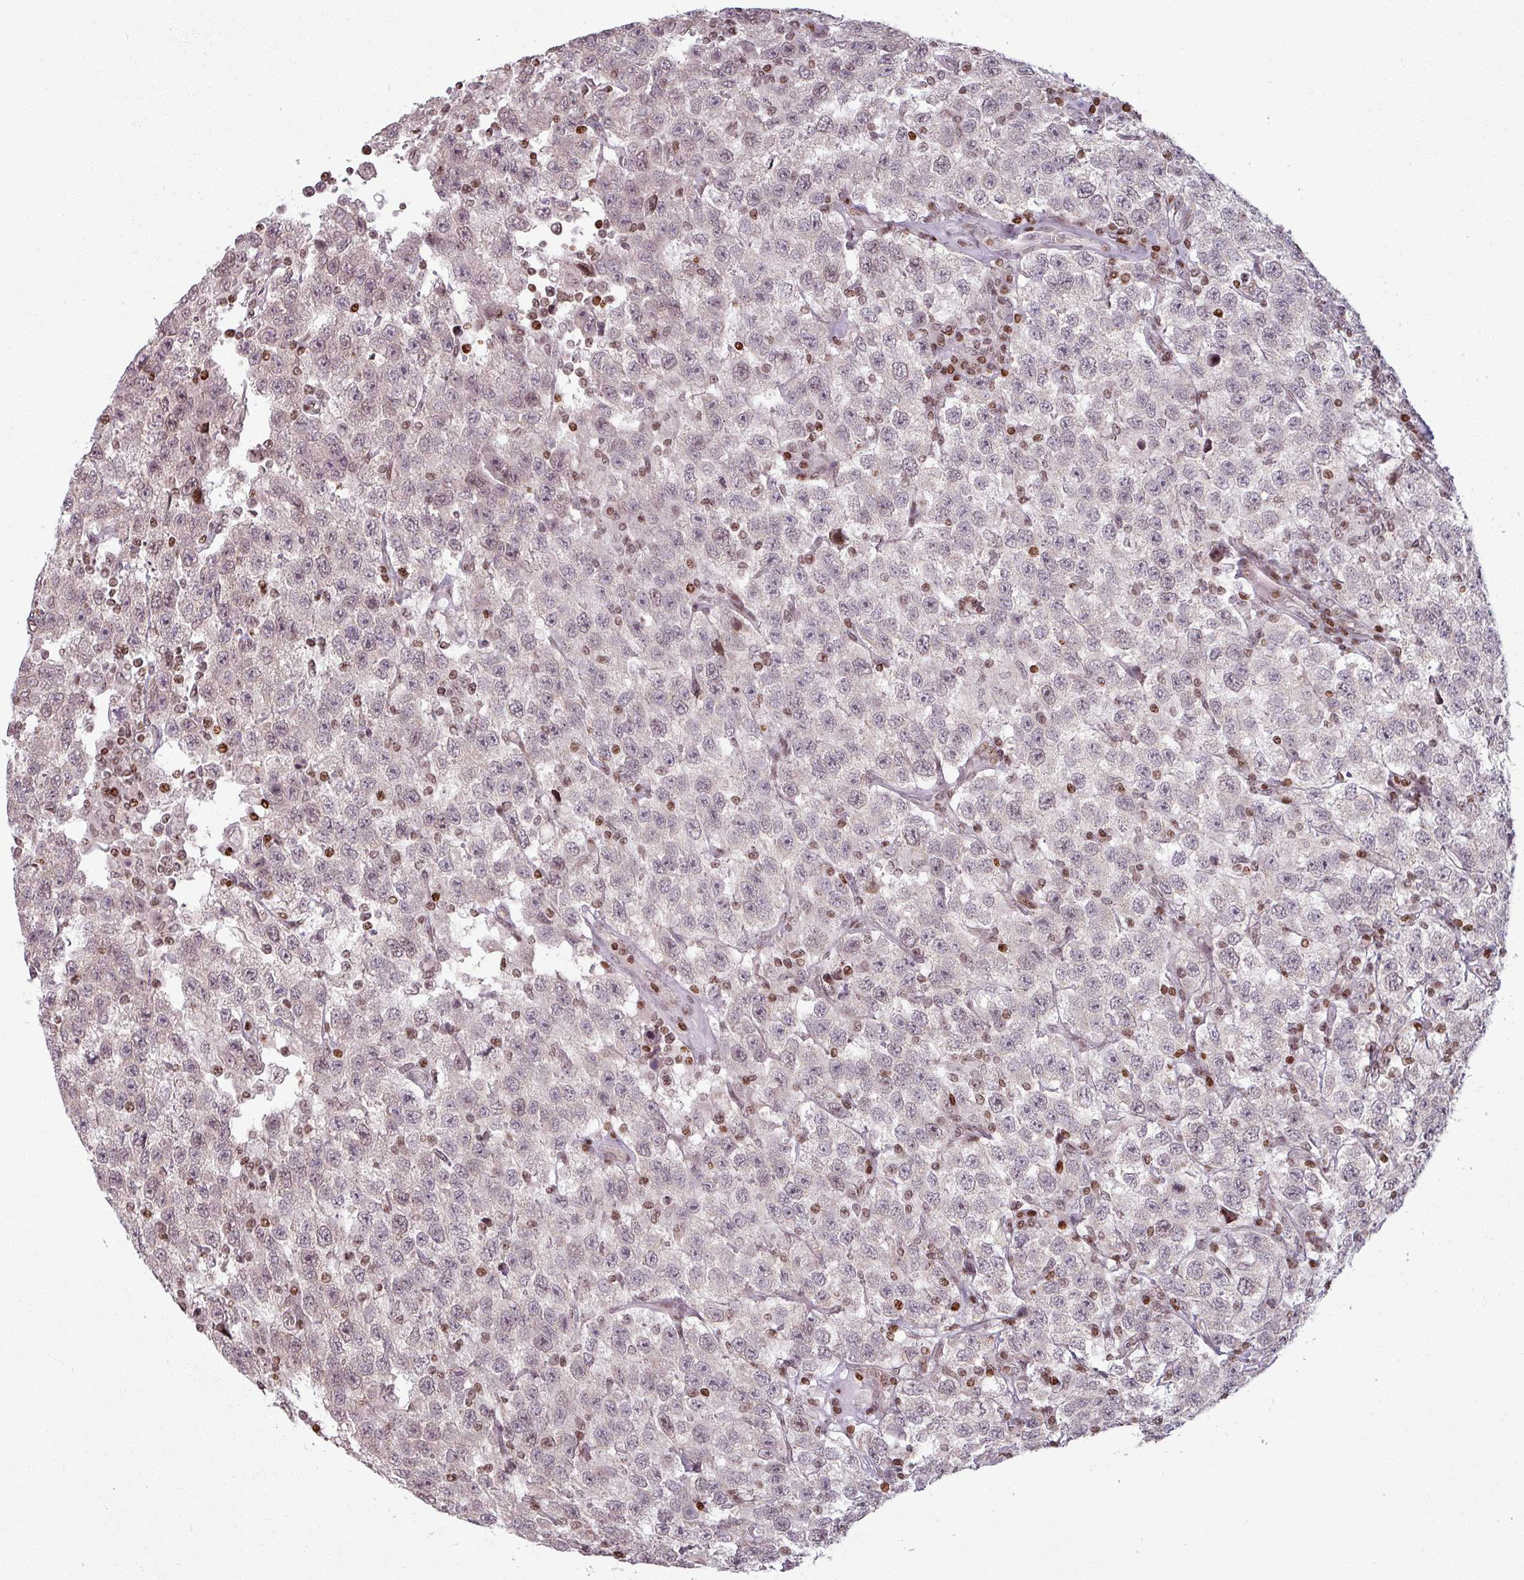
{"staining": {"intensity": "weak", "quantity": "25%-75%", "location": "nuclear"}, "tissue": "testis cancer", "cell_type": "Tumor cells", "image_type": "cancer", "snomed": [{"axis": "morphology", "description": "Seminoma, NOS"}, {"axis": "topography", "description": "Testis"}], "caption": "Protein staining of testis cancer (seminoma) tissue demonstrates weak nuclear expression in approximately 25%-75% of tumor cells.", "gene": "NCOR1", "patient": {"sex": "male", "age": 41}}